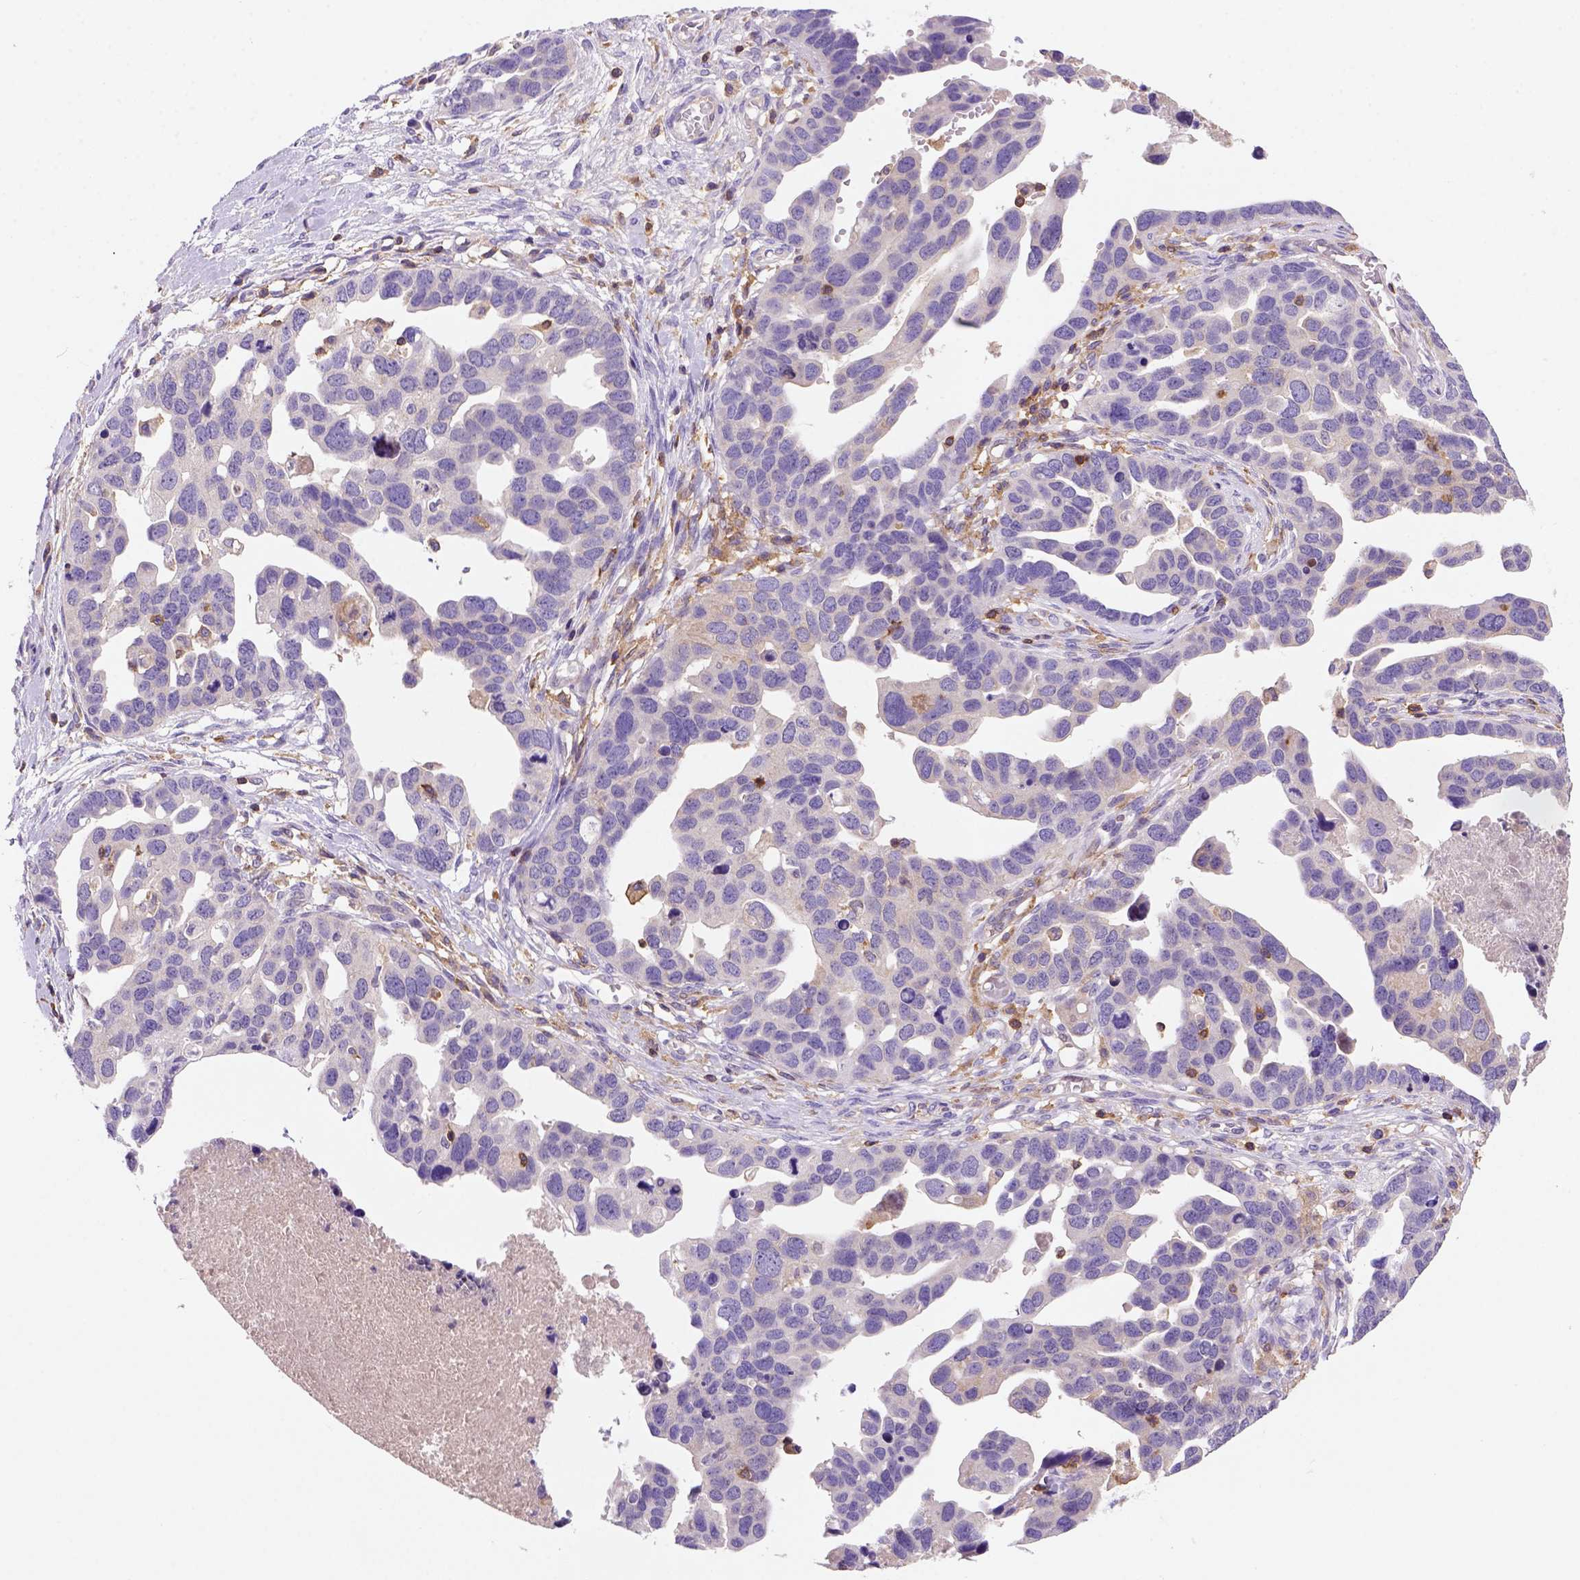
{"staining": {"intensity": "negative", "quantity": "none", "location": "none"}, "tissue": "ovarian cancer", "cell_type": "Tumor cells", "image_type": "cancer", "snomed": [{"axis": "morphology", "description": "Cystadenocarcinoma, serous, NOS"}, {"axis": "topography", "description": "Ovary"}], "caption": "Serous cystadenocarcinoma (ovarian) was stained to show a protein in brown. There is no significant positivity in tumor cells. (DAB (3,3'-diaminobenzidine) IHC visualized using brightfield microscopy, high magnification).", "gene": "INPP5D", "patient": {"sex": "female", "age": 54}}